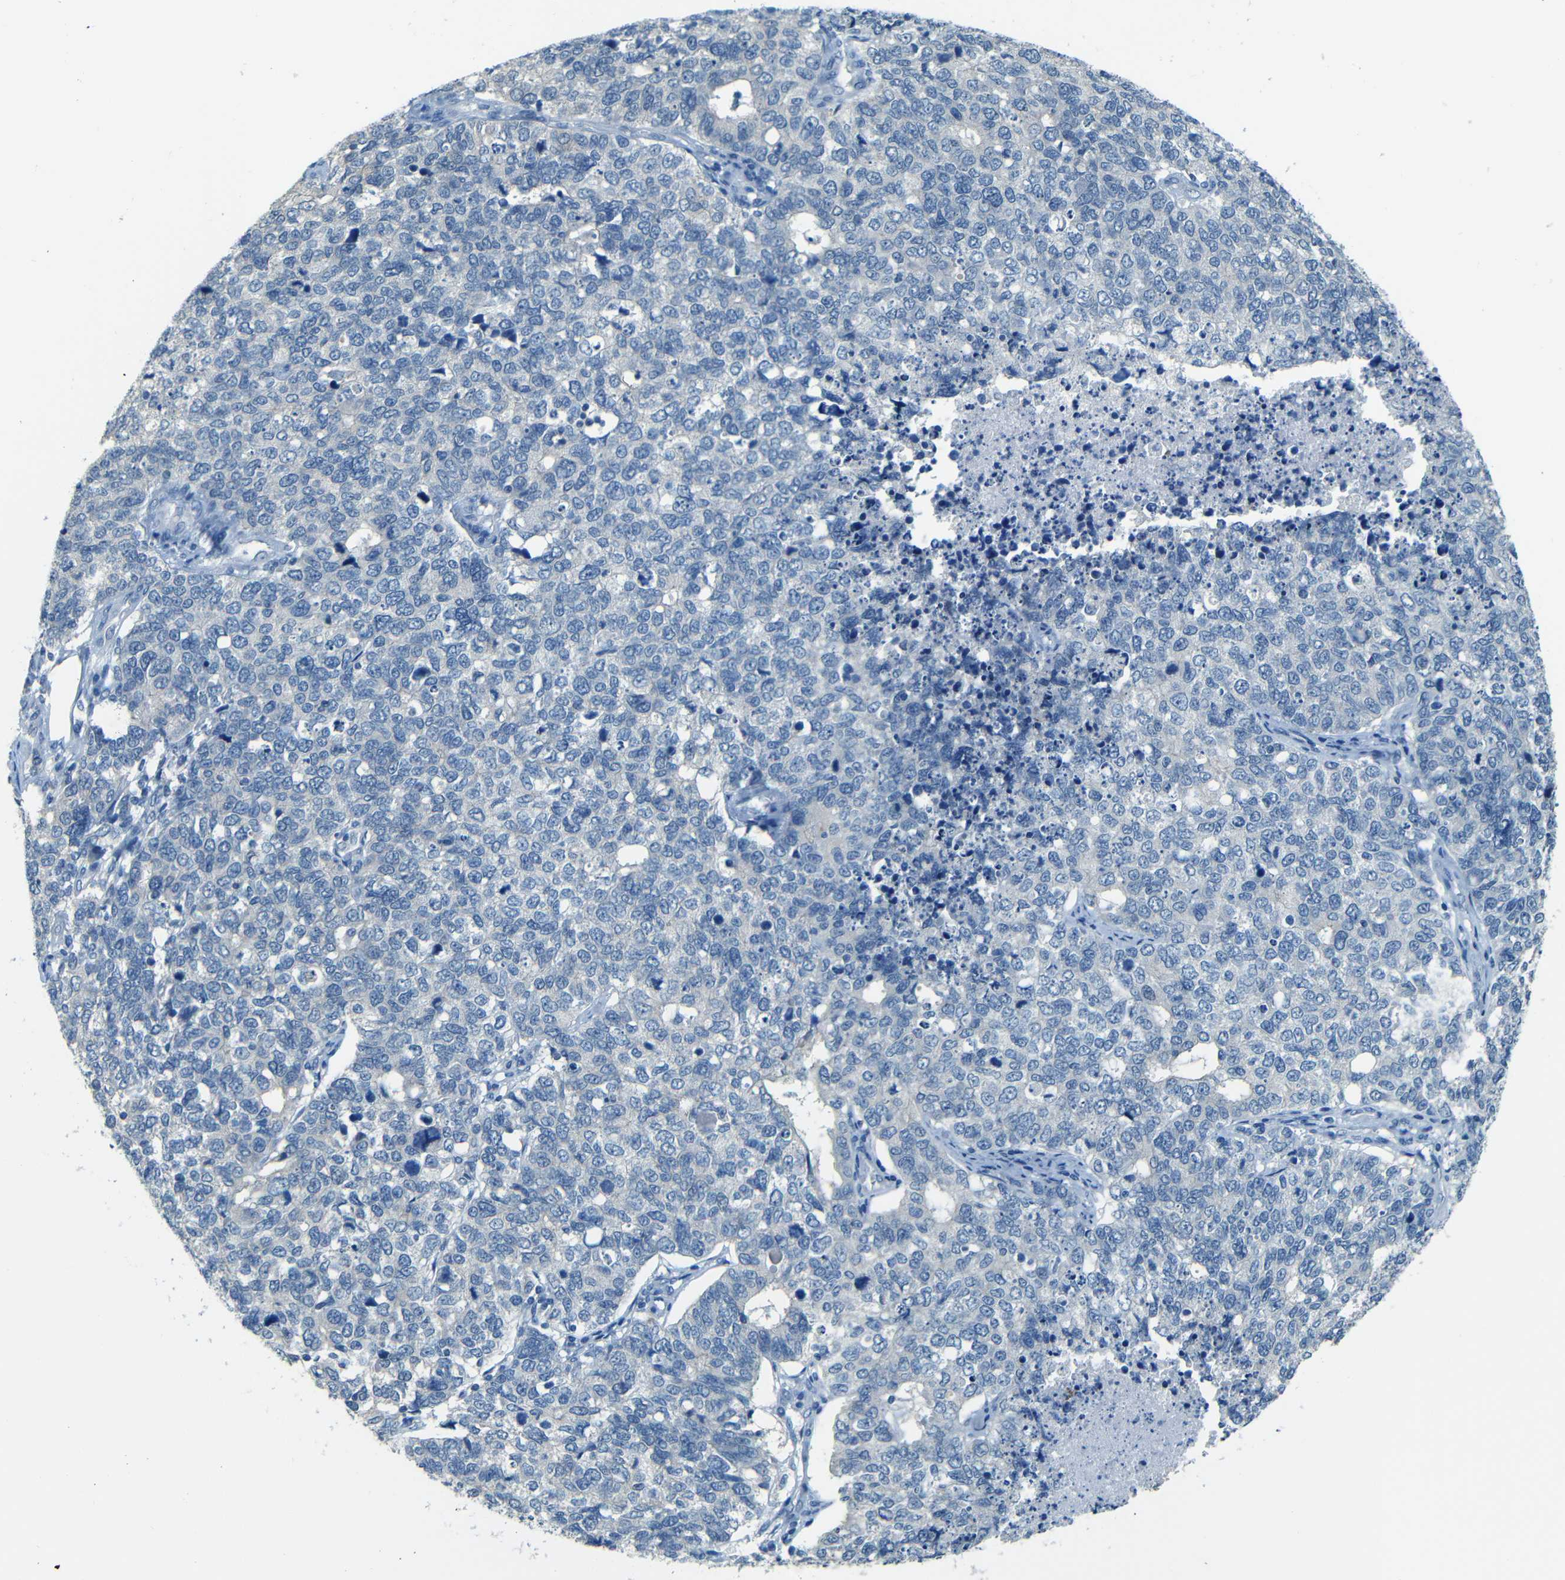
{"staining": {"intensity": "negative", "quantity": "none", "location": "none"}, "tissue": "cervical cancer", "cell_type": "Tumor cells", "image_type": "cancer", "snomed": [{"axis": "morphology", "description": "Squamous cell carcinoma, NOS"}, {"axis": "topography", "description": "Cervix"}], "caption": "Immunohistochemistry image of human cervical squamous cell carcinoma stained for a protein (brown), which shows no positivity in tumor cells.", "gene": "ZMAT1", "patient": {"sex": "female", "age": 63}}